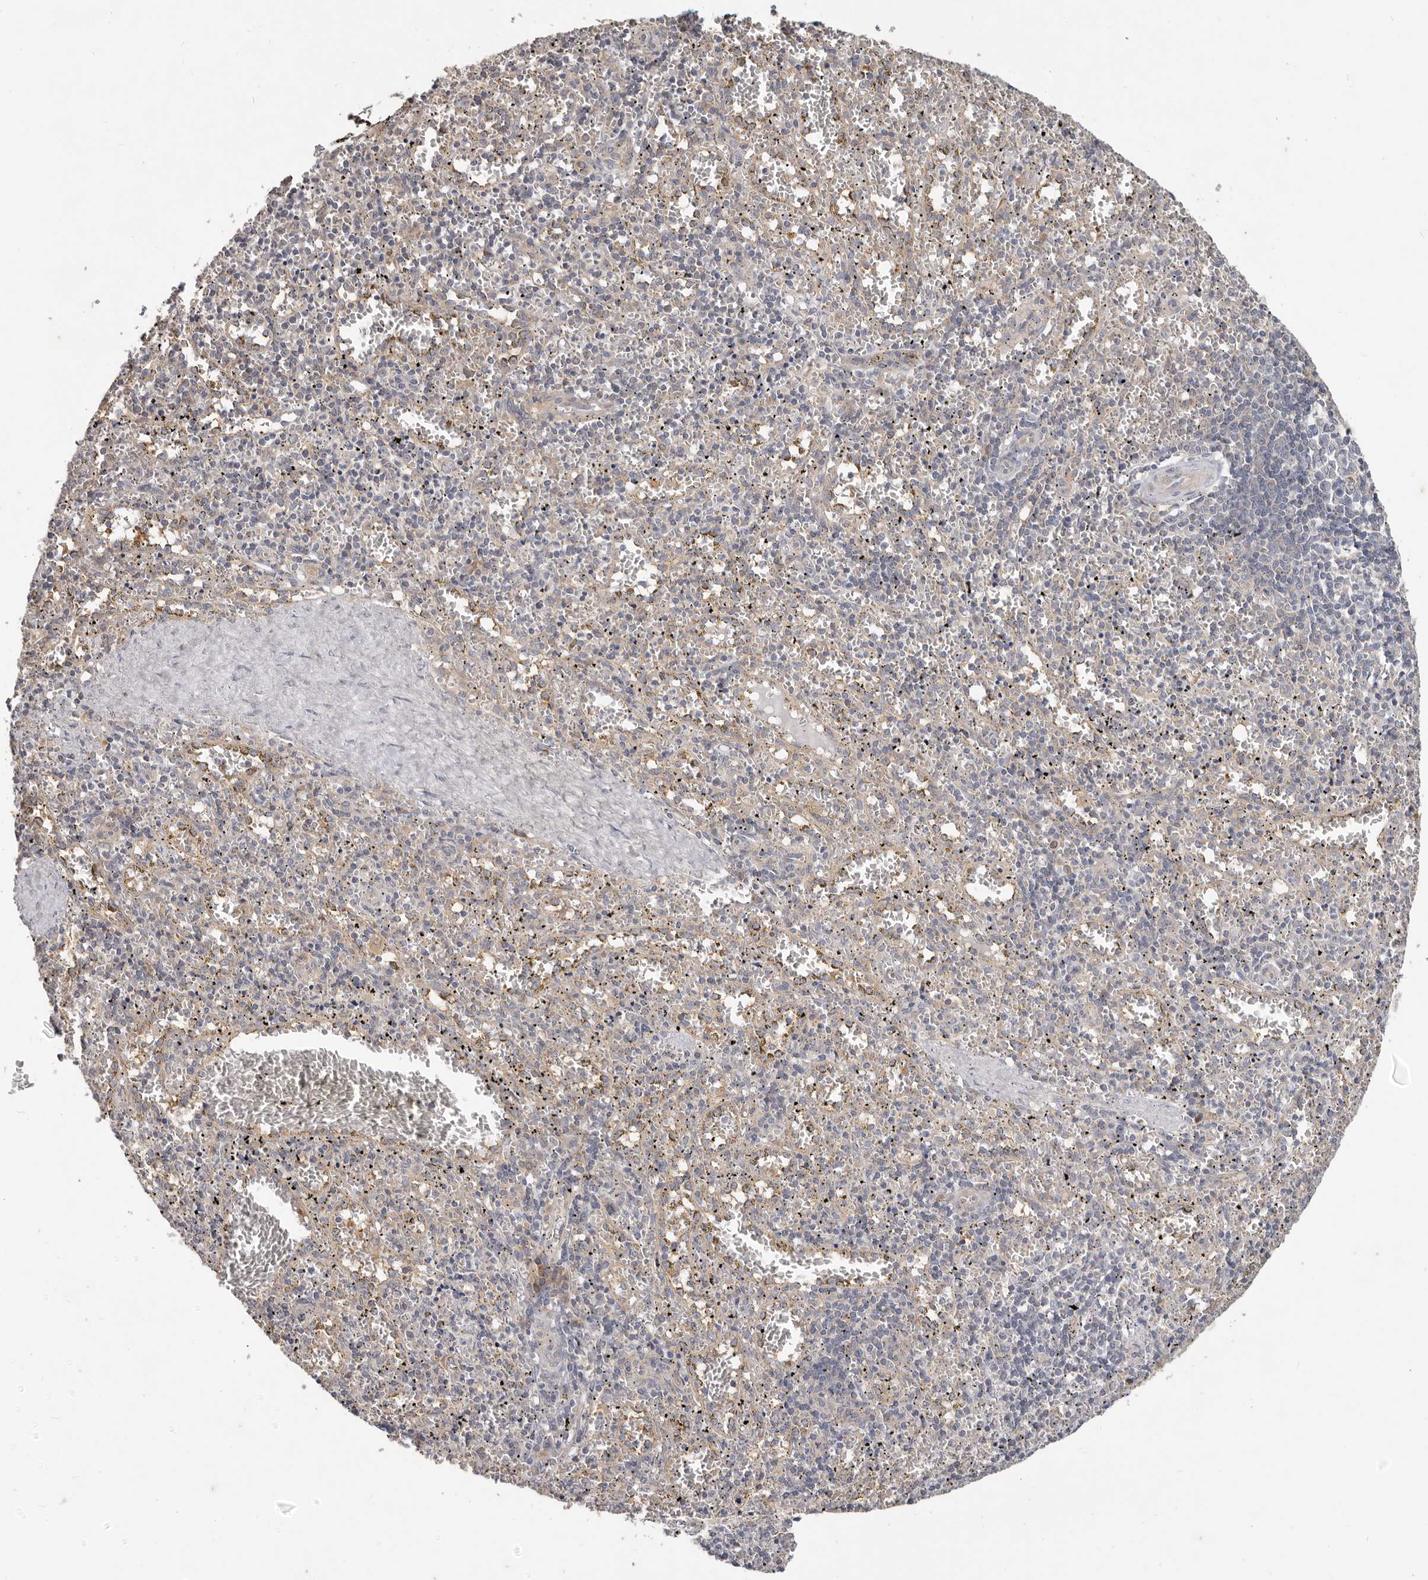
{"staining": {"intensity": "negative", "quantity": "none", "location": "none"}, "tissue": "spleen", "cell_type": "Cells in red pulp", "image_type": "normal", "snomed": [{"axis": "morphology", "description": "Normal tissue, NOS"}, {"axis": "topography", "description": "Spleen"}], "caption": "This is an IHC histopathology image of unremarkable human spleen. There is no positivity in cells in red pulp.", "gene": "WDR77", "patient": {"sex": "male", "age": 11}}